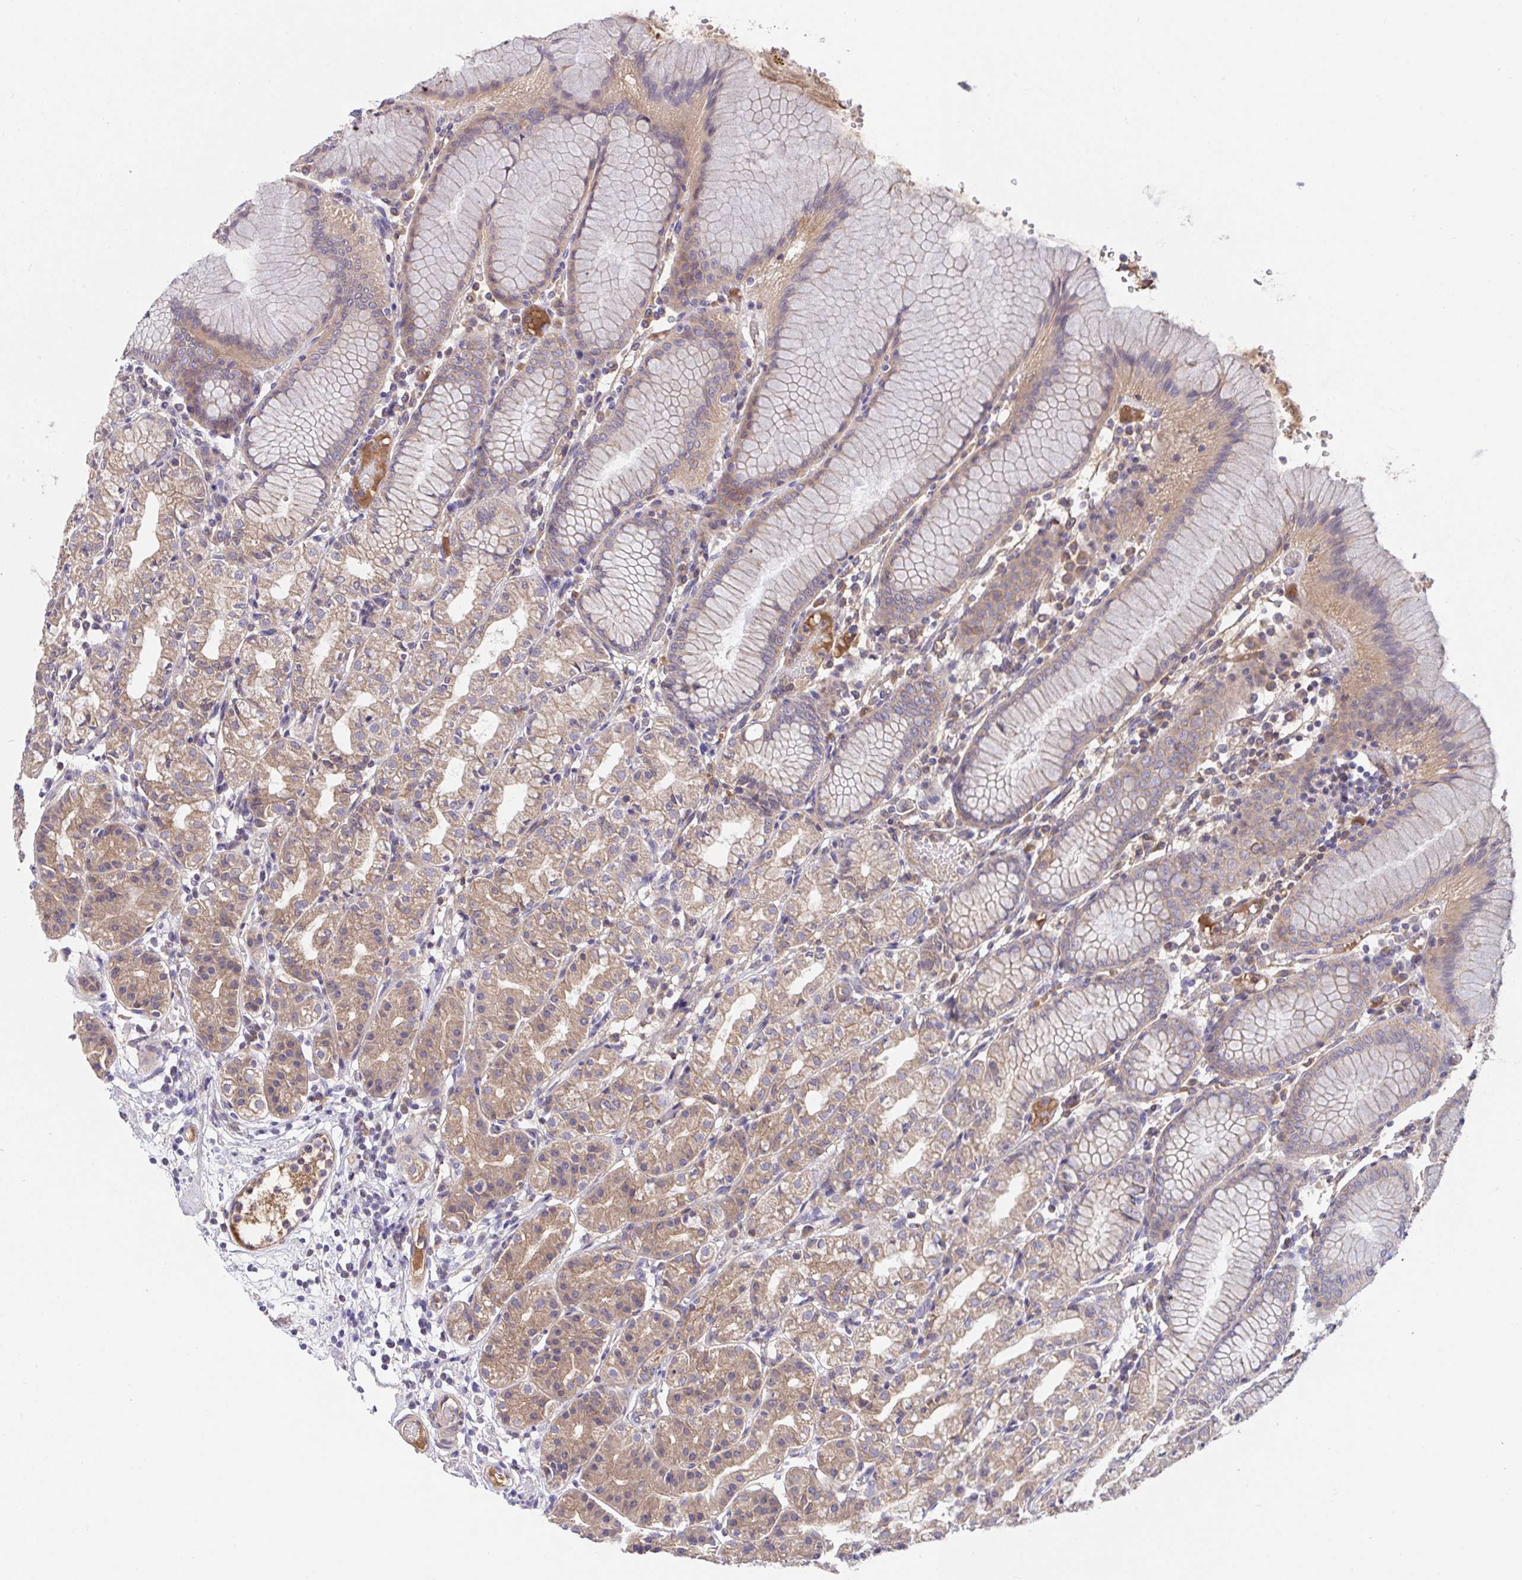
{"staining": {"intensity": "moderate", "quantity": ">75%", "location": "cytoplasmic/membranous"}, "tissue": "stomach", "cell_type": "Glandular cells", "image_type": "normal", "snomed": [{"axis": "morphology", "description": "Normal tissue, NOS"}, {"axis": "topography", "description": "Stomach"}], "caption": "Immunohistochemistry staining of unremarkable stomach, which displays medium levels of moderate cytoplasmic/membranous positivity in approximately >75% of glandular cells indicating moderate cytoplasmic/membranous protein expression. The staining was performed using DAB (brown) for protein detection and nuclei were counterstained in hematoxylin (blue).", "gene": "ZNF581", "patient": {"sex": "female", "age": 57}}